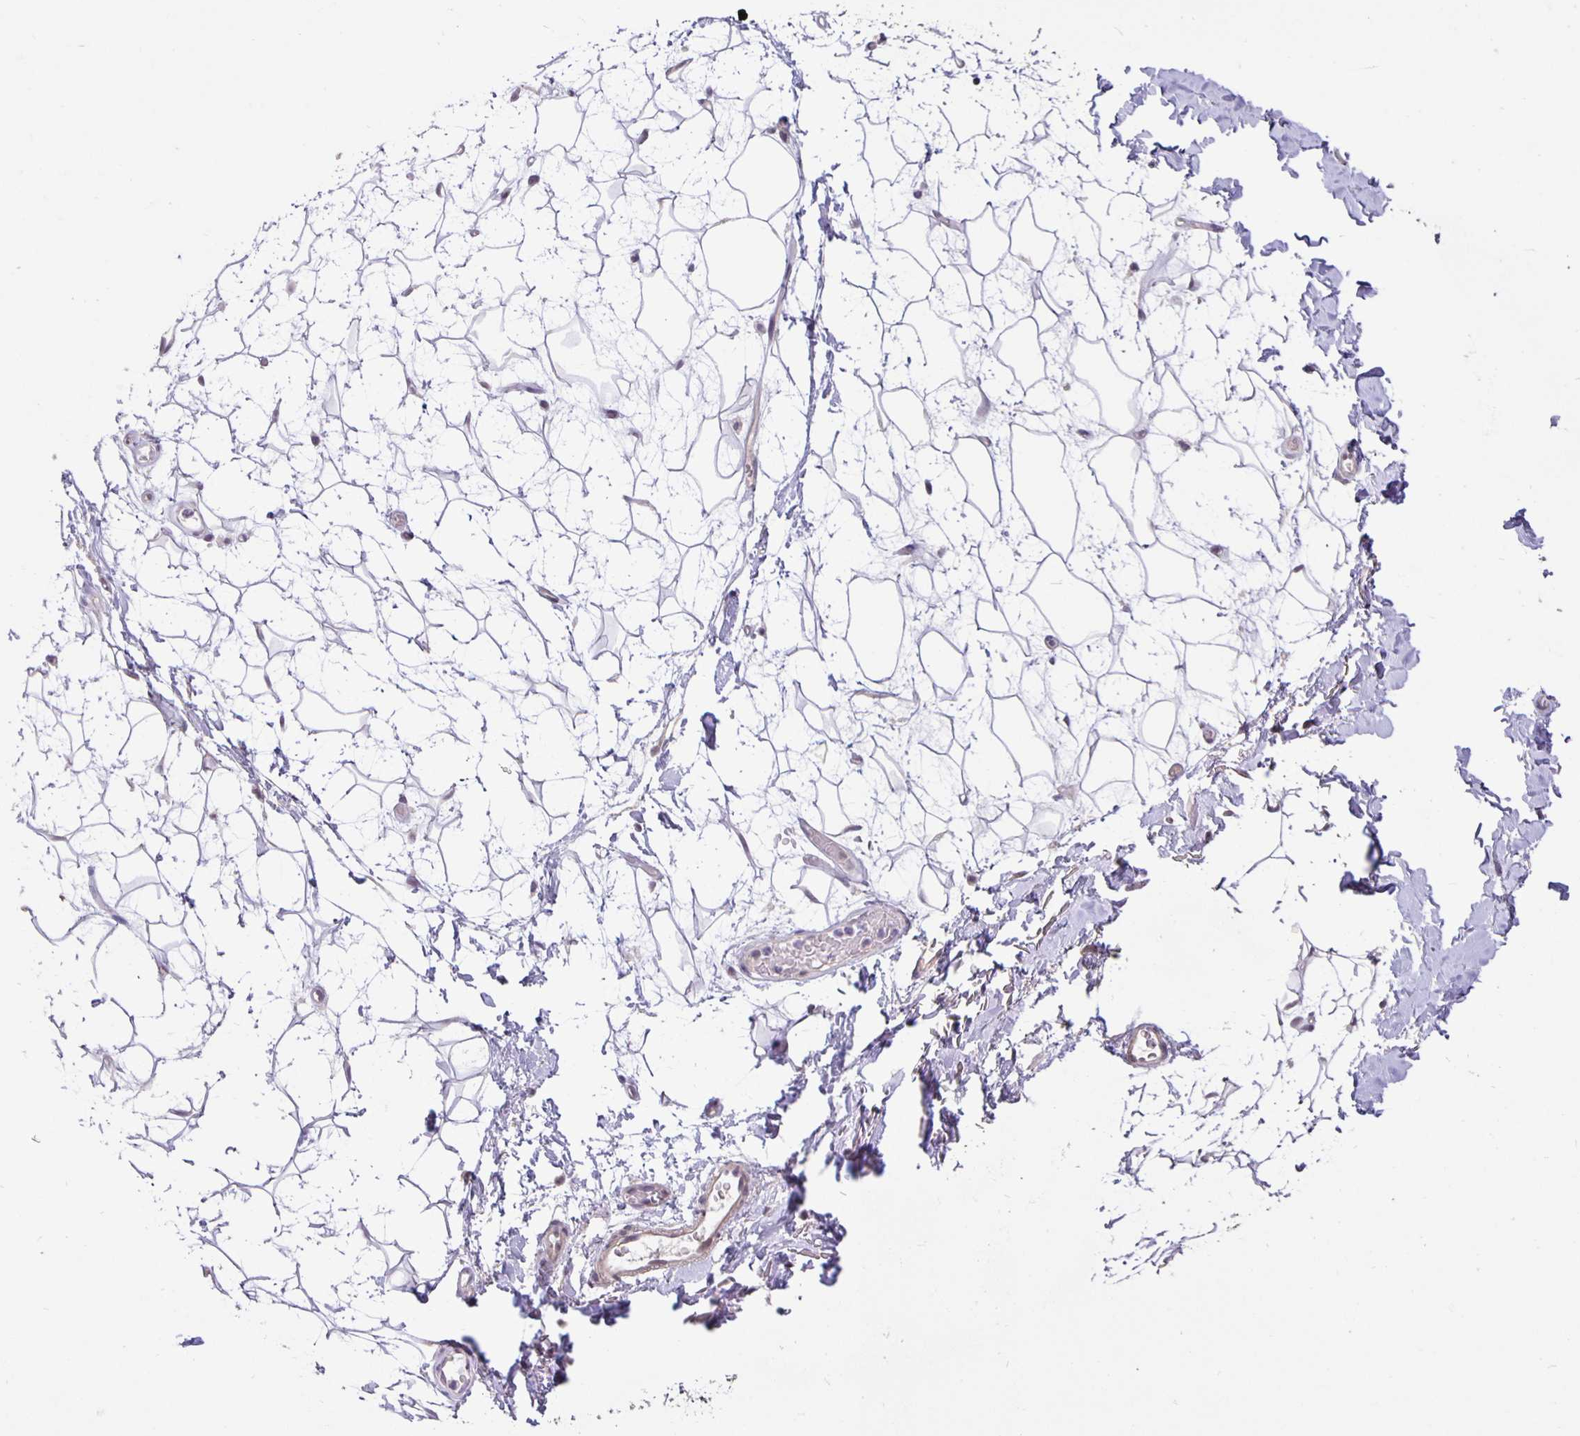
{"staining": {"intensity": "negative", "quantity": "none", "location": "none"}, "tissue": "adipose tissue", "cell_type": "Adipocytes", "image_type": "normal", "snomed": [{"axis": "morphology", "description": "Normal tissue, NOS"}, {"axis": "topography", "description": "Anal"}, {"axis": "topography", "description": "Peripheral nerve tissue"}], "caption": "Immunohistochemistry (IHC) histopathology image of normal adipose tissue: human adipose tissue stained with DAB (3,3'-diaminobenzidine) exhibits no significant protein expression in adipocytes.", "gene": "ARVCF", "patient": {"sex": "male", "age": 78}}